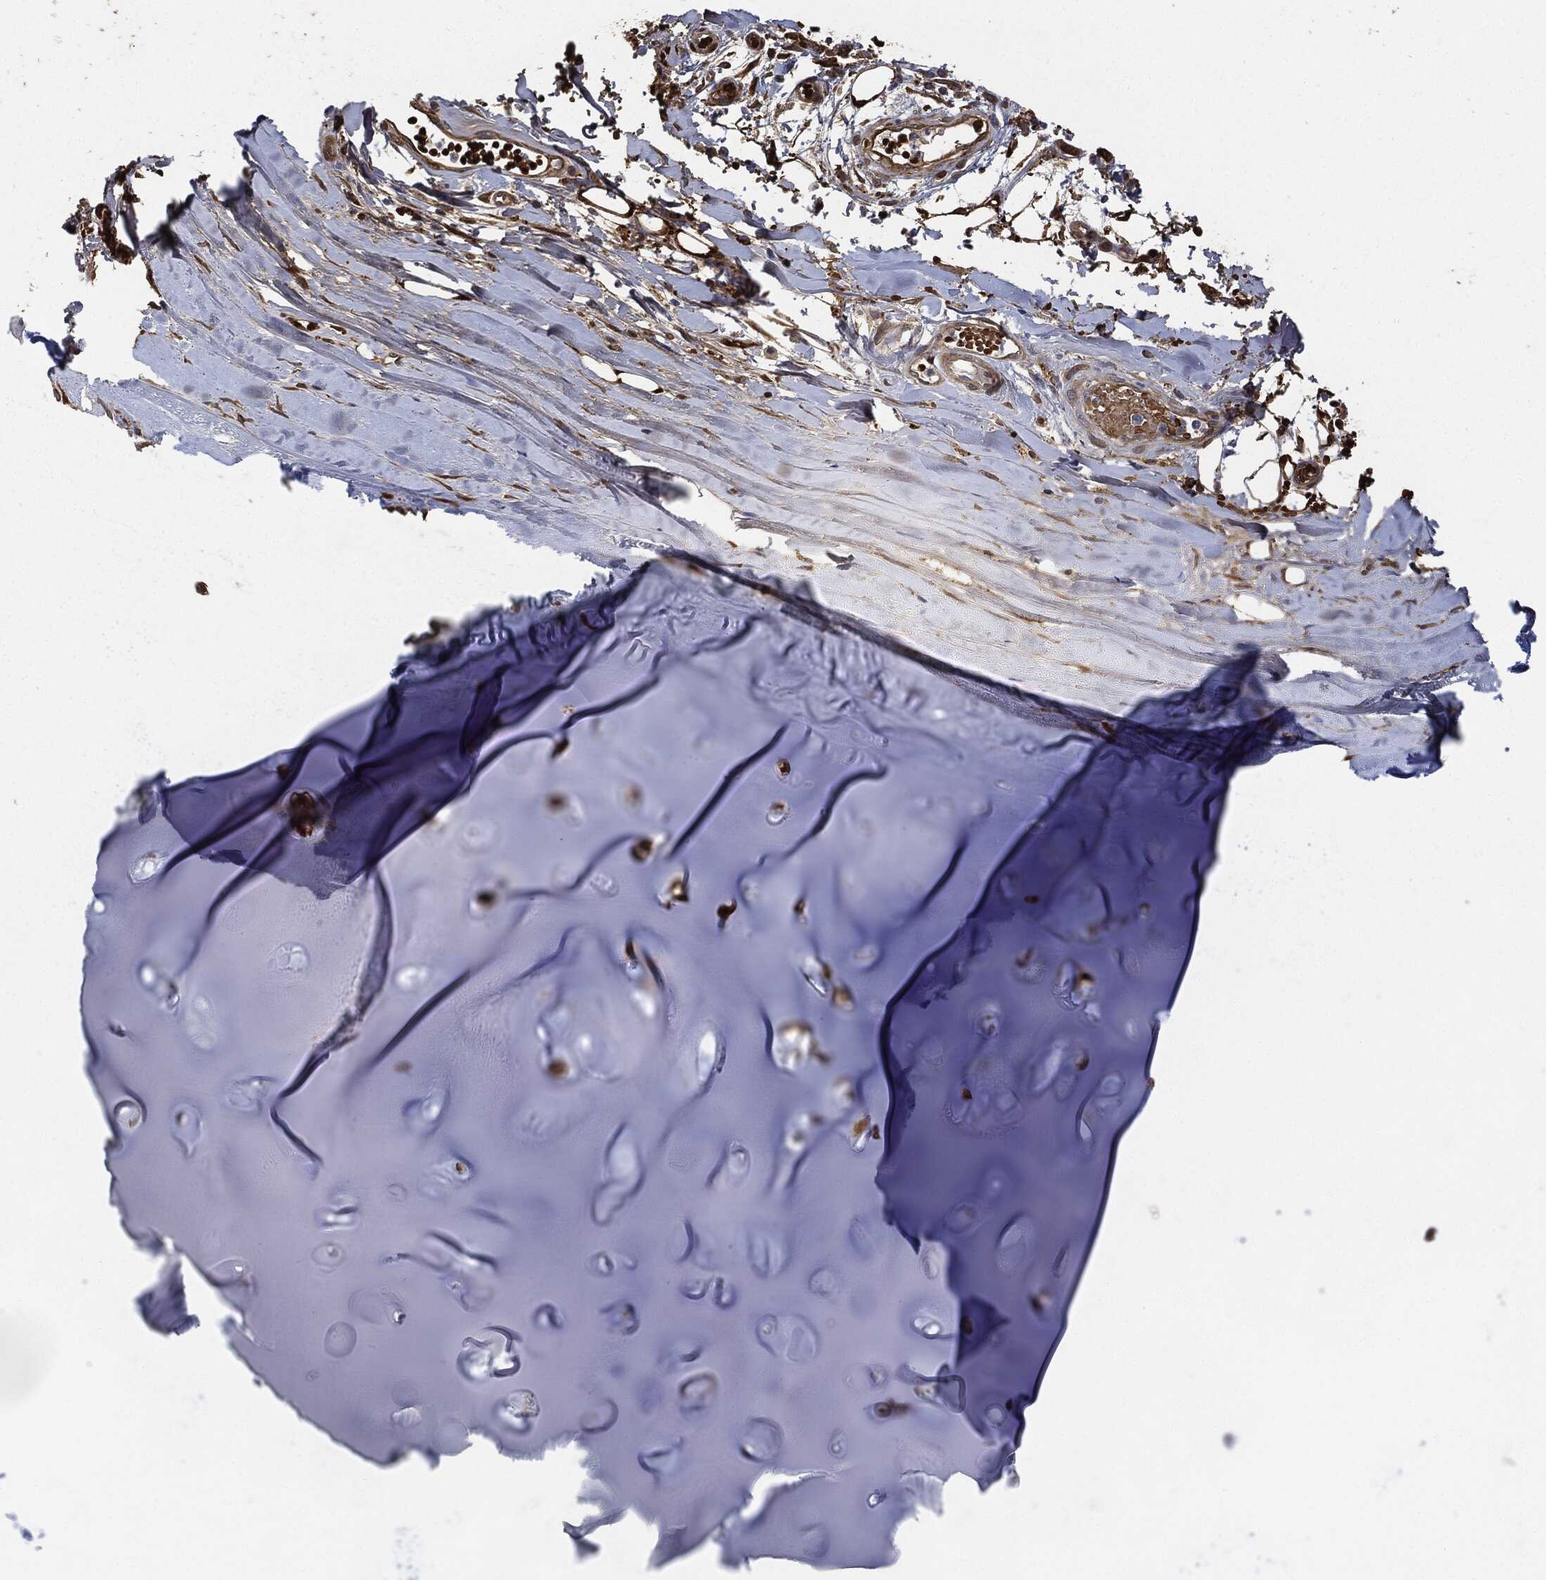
{"staining": {"intensity": "moderate", "quantity": ">75%", "location": "cytoplasmic/membranous"}, "tissue": "adipose tissue", "cell_type": "Adipocytes", "image_type": "normal", "snomed": [{"axis": "morphology", "description": "Normal tissue, NOS"}, {"axis": "topography", "description": "Cartilage tissue"}], "caption": "Immunohistochemical staining of benign human adipose tissue displays >75% levels of moderate cytoplasmic/membranous protein positivity in approximately >75% of adipocytes. Using DAB (3,3'-diaminobenzidine) (brown) and hematoxylin (blue) stains, captured at high magnification using brightfield microscopy.", "gene": "PRDX2", "patient": {"sex": "male", "age": 81}}